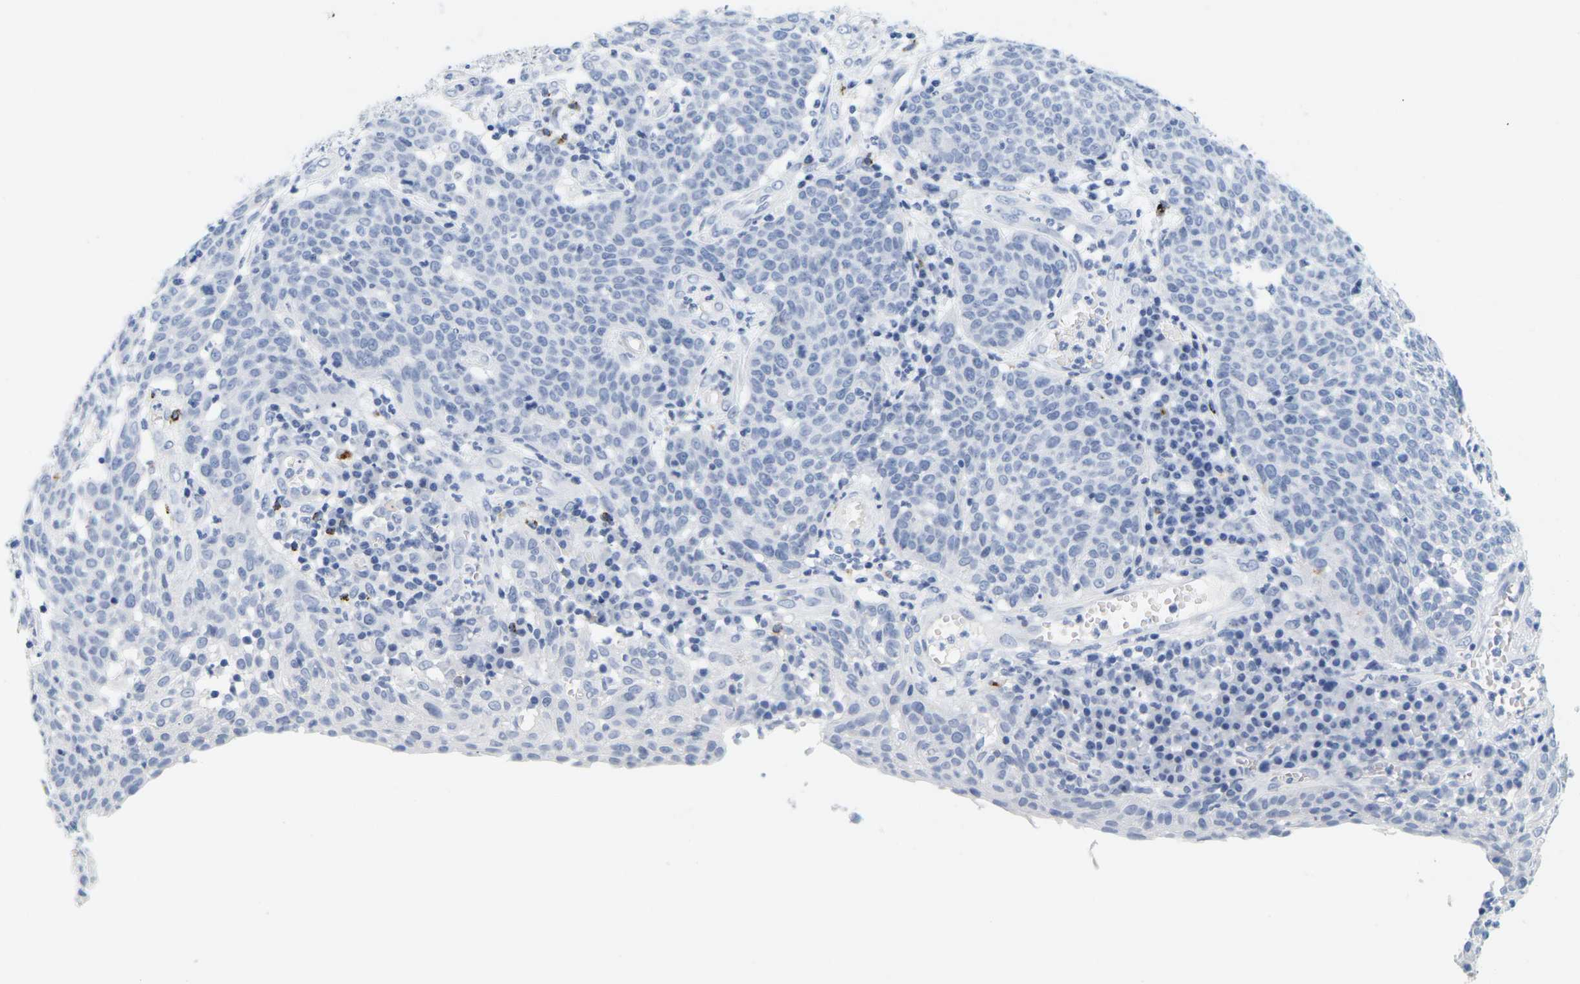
{"staining": {"intensity": "negative", "quantity": "none", "location": "none"}, "tissue": "cervical cancer", "cell_type": "Tumor cells", "image_type": "cancer", "snomed": [{"axis": "morphology", "description": "Squamous cell carcinoma, NOS"}, {"axis": "topography", "description": "Cervix"}], "caption": "Immunohistochemistry photomicrograph of cervical squamous cell carcinoma stained for a protein (brown), which displays no staining in tumor cells. (DAB immunohistochemistry (IHC) with hematoxylin counter stain).", "gene": "HLA-DOB", "patient": {"sex": "female", "age": 34}}